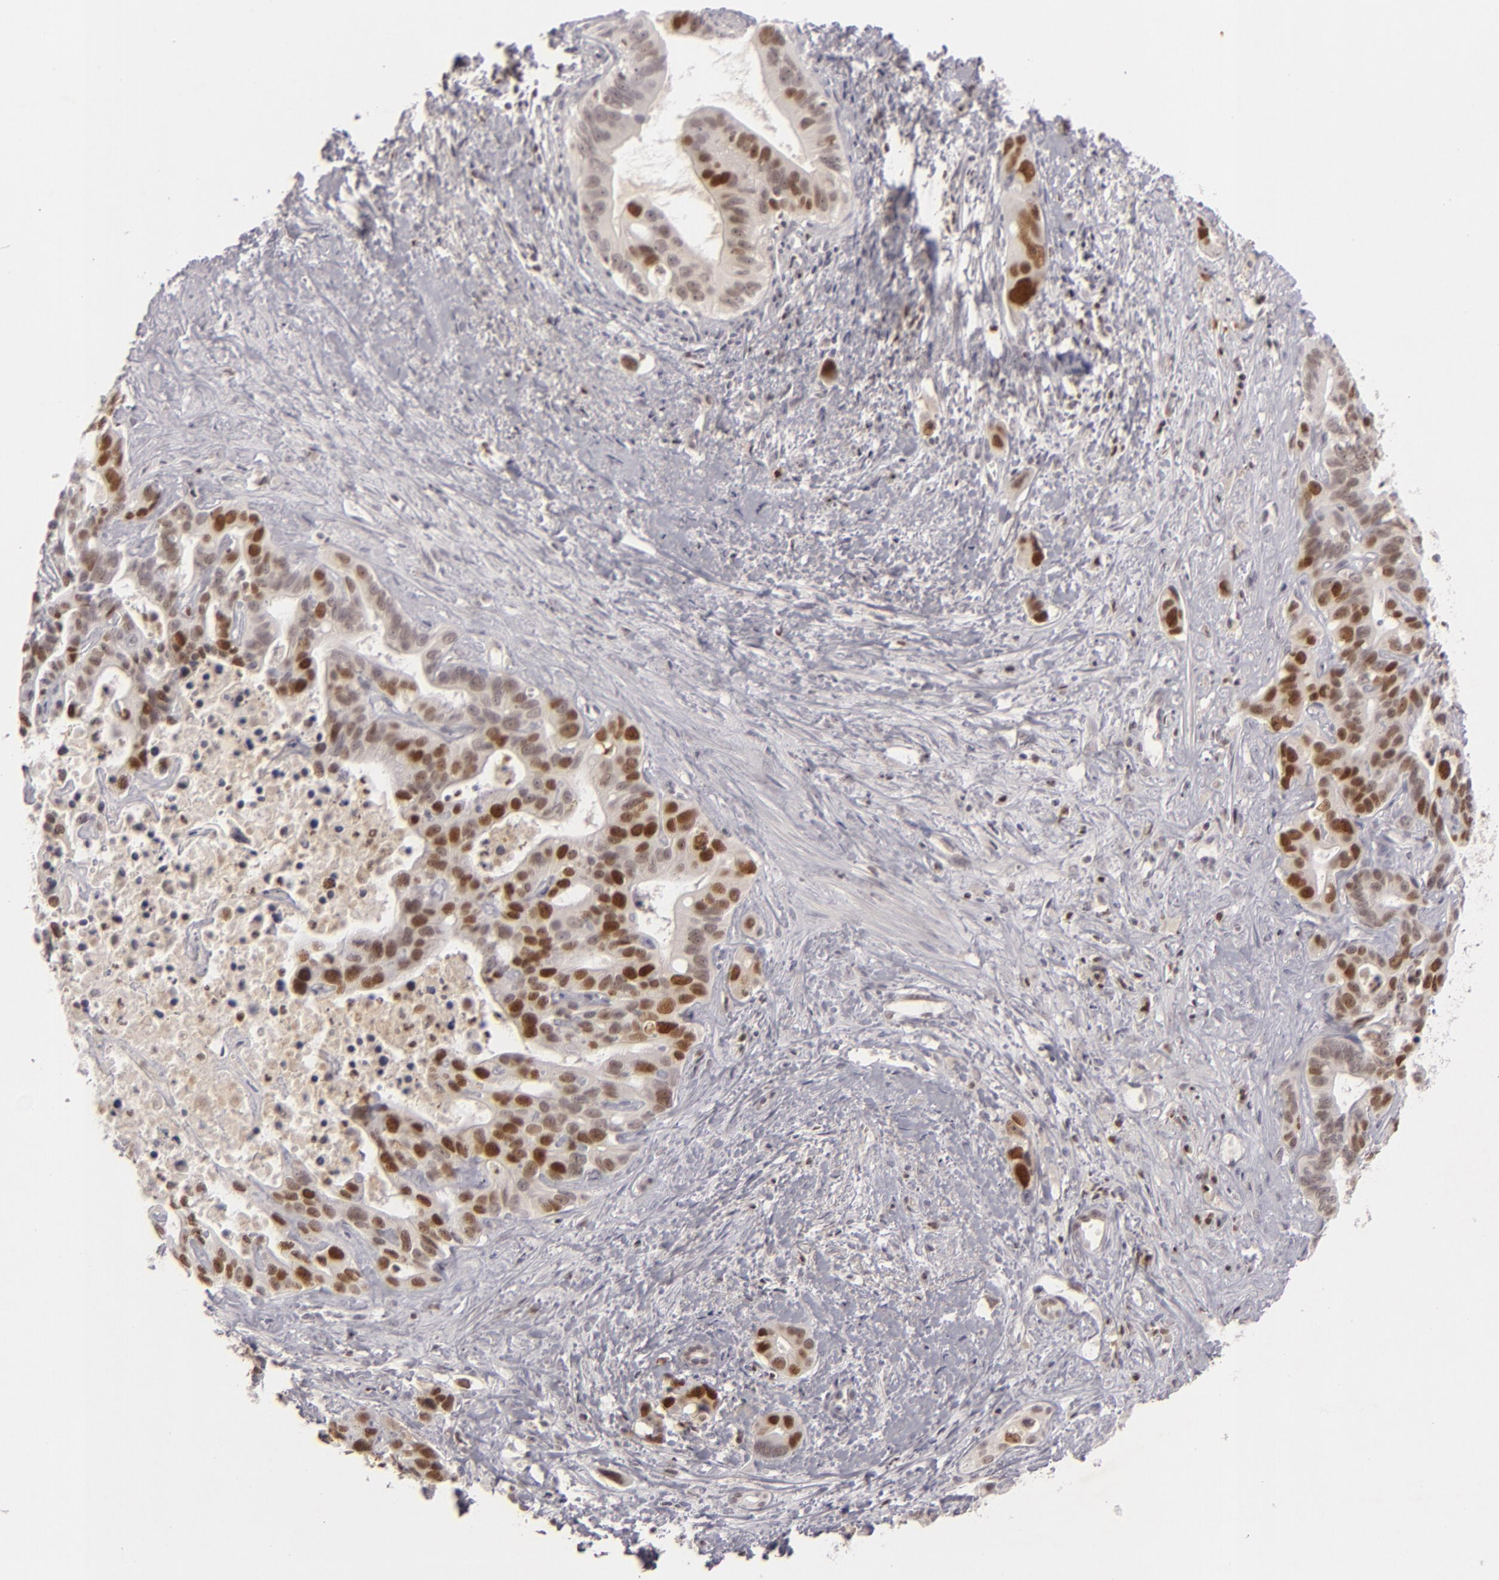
{"staining": {"intensity": "strong", "quantity": "25%-75%", "location": "nuclear"}, "tissue": "liver cancer", "cell_type": "Tumor cells", "image_type": "cancer", "snomed": [{"axis": "morphology", "description": "Cholangiocarcinoma"}, {"axis": "topography", "description": "Liver"}], "caption": "Immunohistochemistry micrograph of human cholangiocarcinoma (liver) stained for a protein (brown), which shows high levels of strong nuclear positivity in approximately 25%-75% of tumor cells.", "gene": "FEN1", "patient": {"sex": "female", "age": 65}}